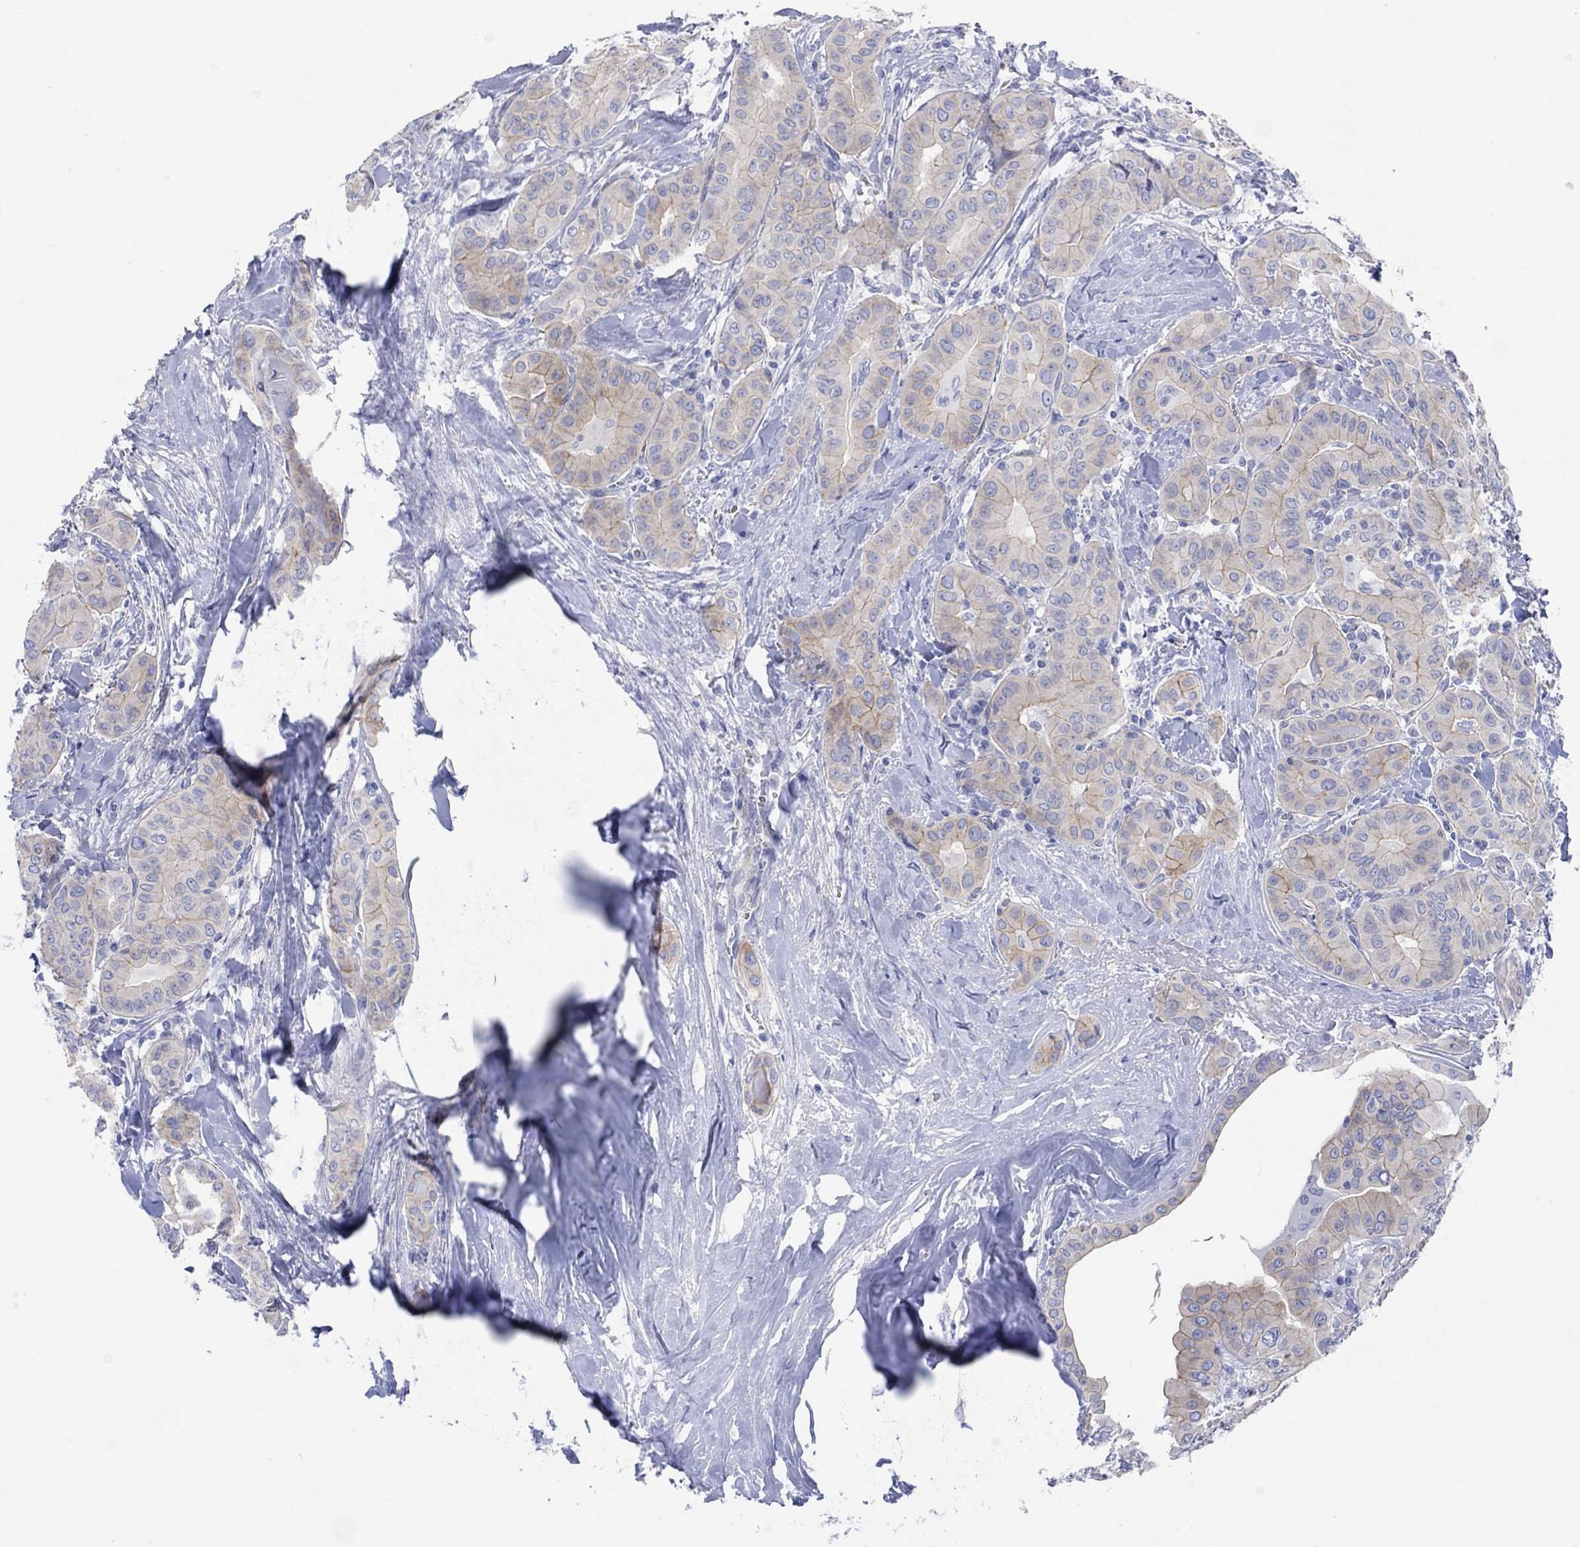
{"staining": {"intensity": "moderate", "quantity": "<25%", "location": "cytoplasmic/membranous"}, "tissue": "thyroid cancer", "cell_type": "Tumor cells", "image_type": "cancer", "snomed": [{"axis": "morphology", "description": "Papillary adenocarcinoma, NOS"}, {"axis": "topography", "description": "Thyroid gland"}], "caption": "Immunohistochemical staining of human thyroid papillary adenocarcinoma exhibits low levels of moderate cytoplasmic/membranous positivity in approximately <25% of tumor cells. Immunohistochemistry stains the protein of interest in brown and the nuclei are stained blue.", "gene": "TLDC2", "patient": {"sex": "female", "age": 37}}